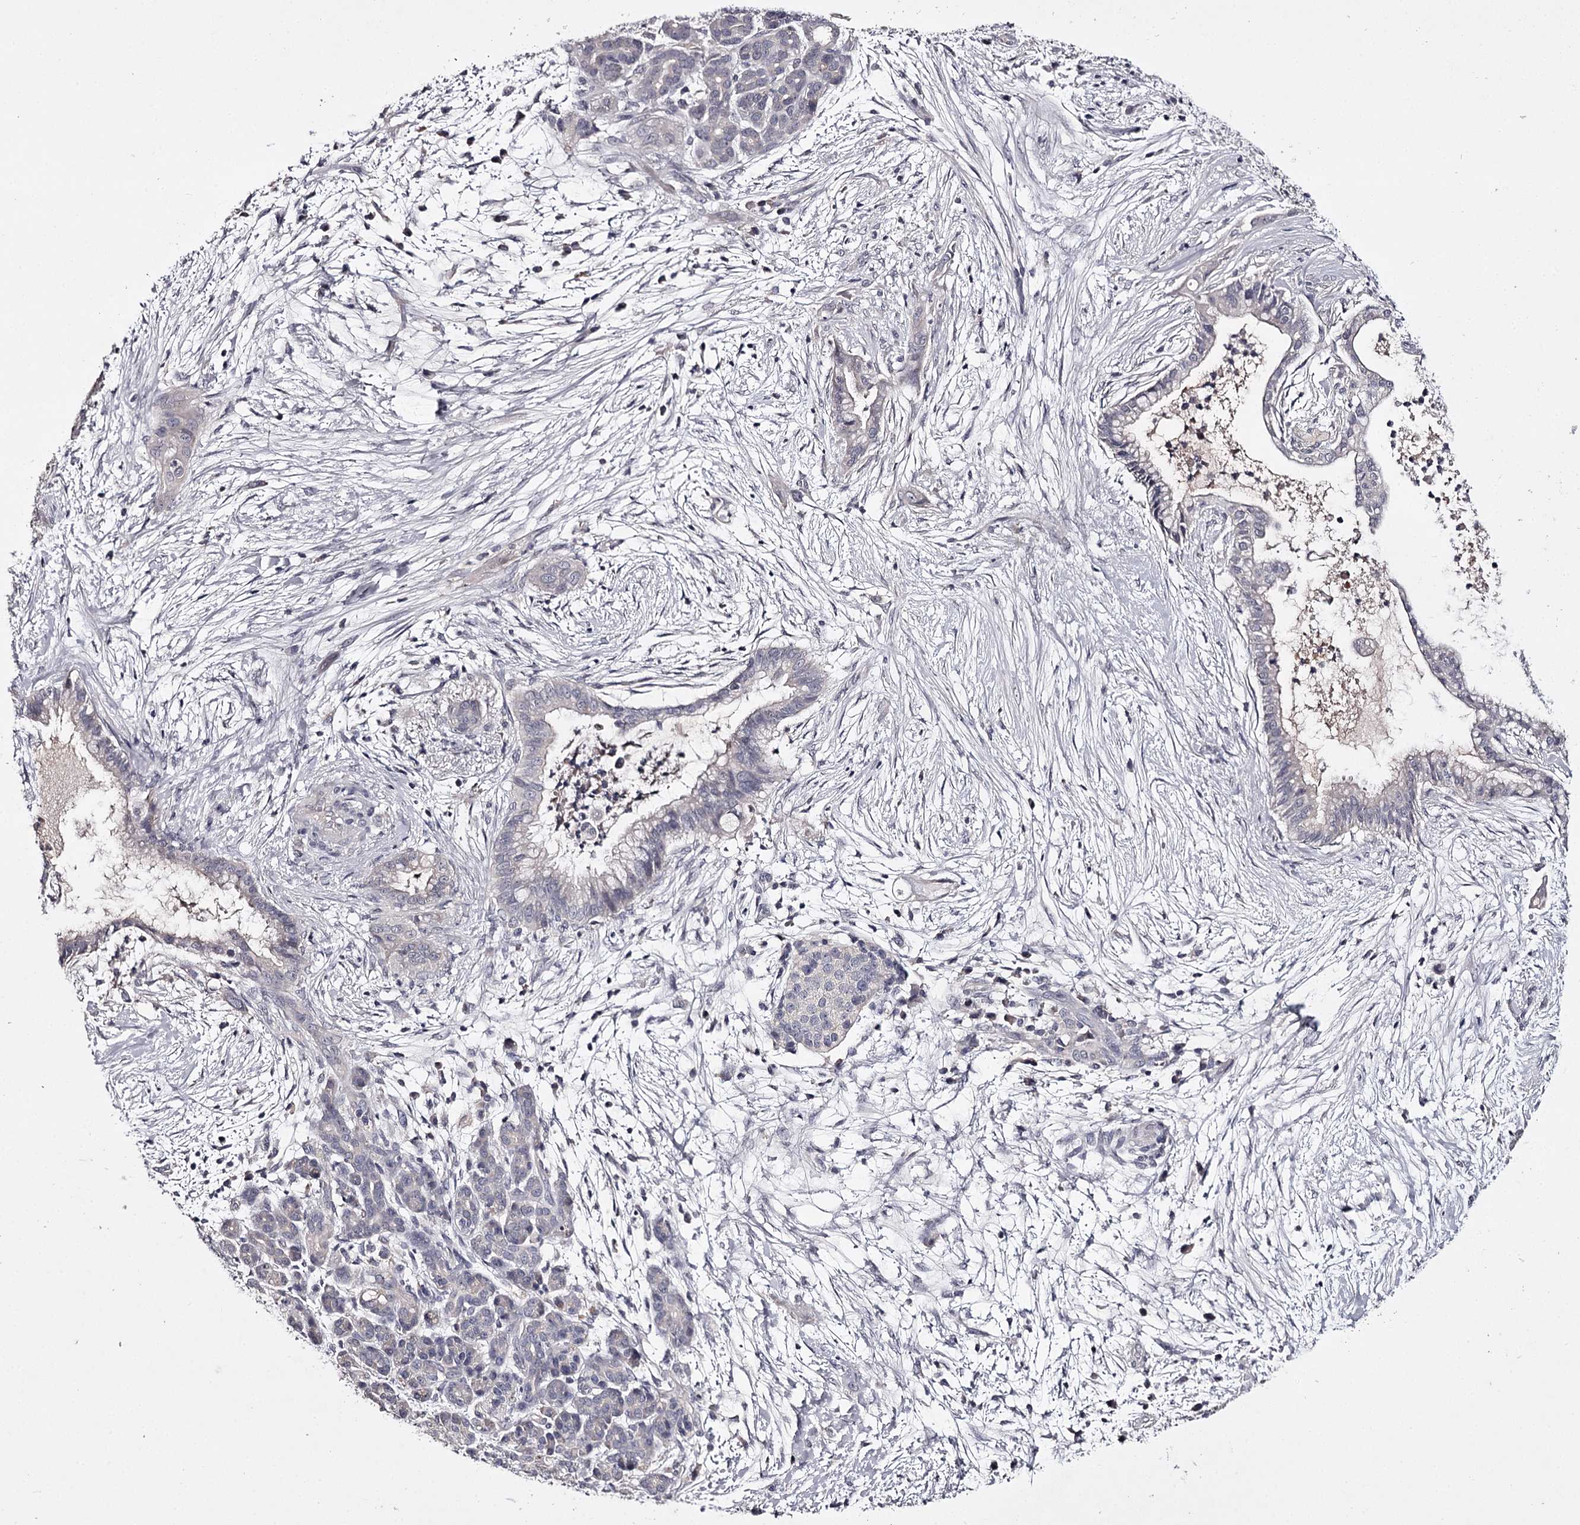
{"staining": {"intensity": "negative", "quantity": "none", "location": "none"}, "tissue": "pancreatic cancer", "cell_type": "Tumor cells", "image_type": "cancer", "snomed": [{"axis": "morphology", "description": "Adenocarcinoma, NOS"}, {"axis": "topography", "description": "Pancreas"}], "caption": "A histopathology image of pancreatic cancer stained for a protein reveals no brown staining in tumor cells.", "gene": "PRM2", "patient": {"sex": "male", "age": 59}}